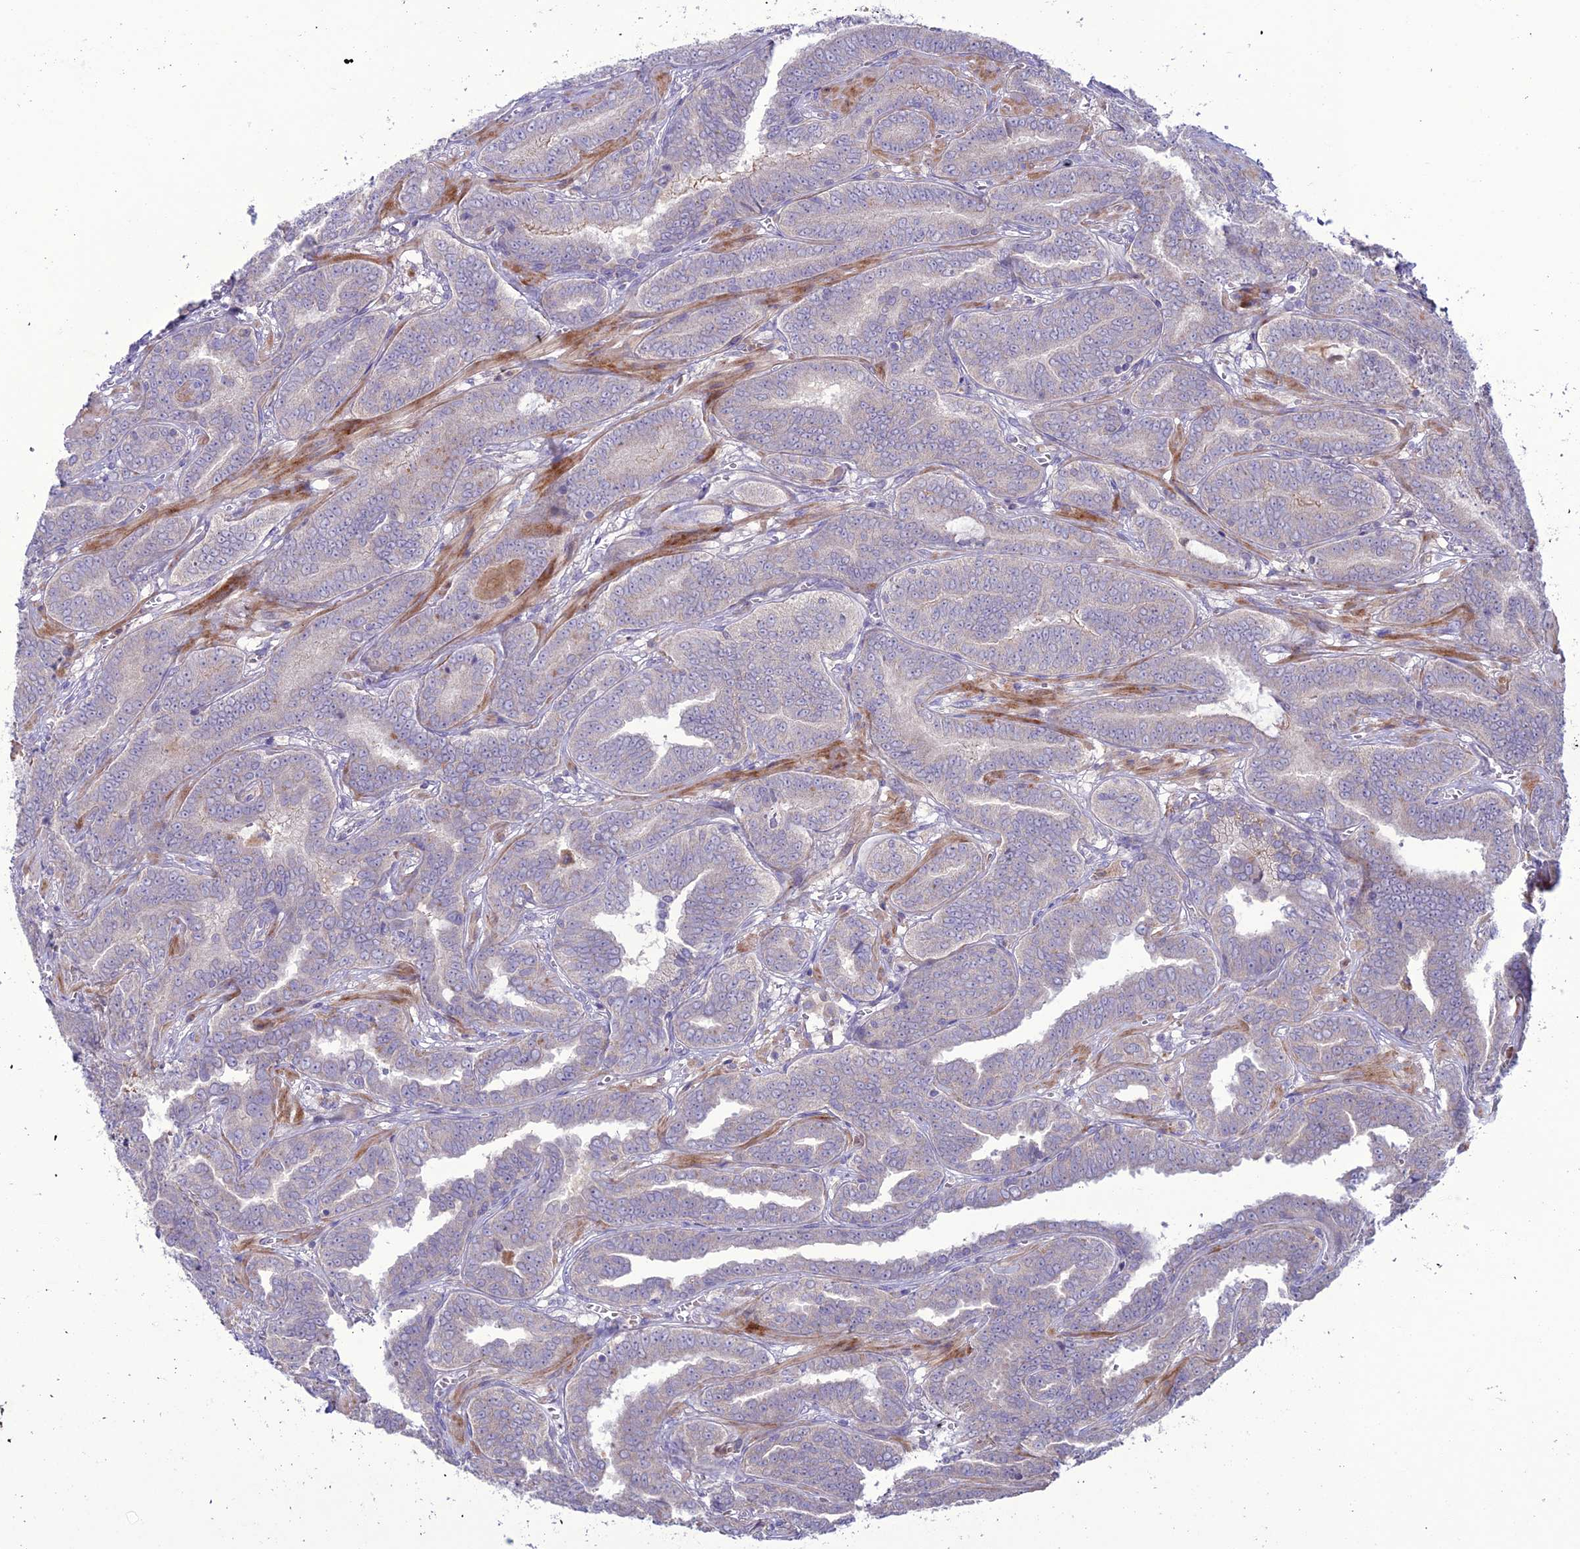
{"staining": {"intensity": "negative", "quantity": "none", "location": "none"}, "tissue": "prostate cancer", "cell_type": "Tumor cells", "image_type": "cancer", "snomed": [{"axis": "morphology", "description": "Adenocarcinoma, High grade"}, {"axis": "topography", "description": "Prostate"}], "caption": "Immunohistochemistry (IHC) photomicrograph of human prostate adenocarcinoma (high-grade) stained for a protein (brown), which demonstrates no staining in tumor cells.", "gene": "C2orf76", "patient": {"sex": "male", "age": 67}}